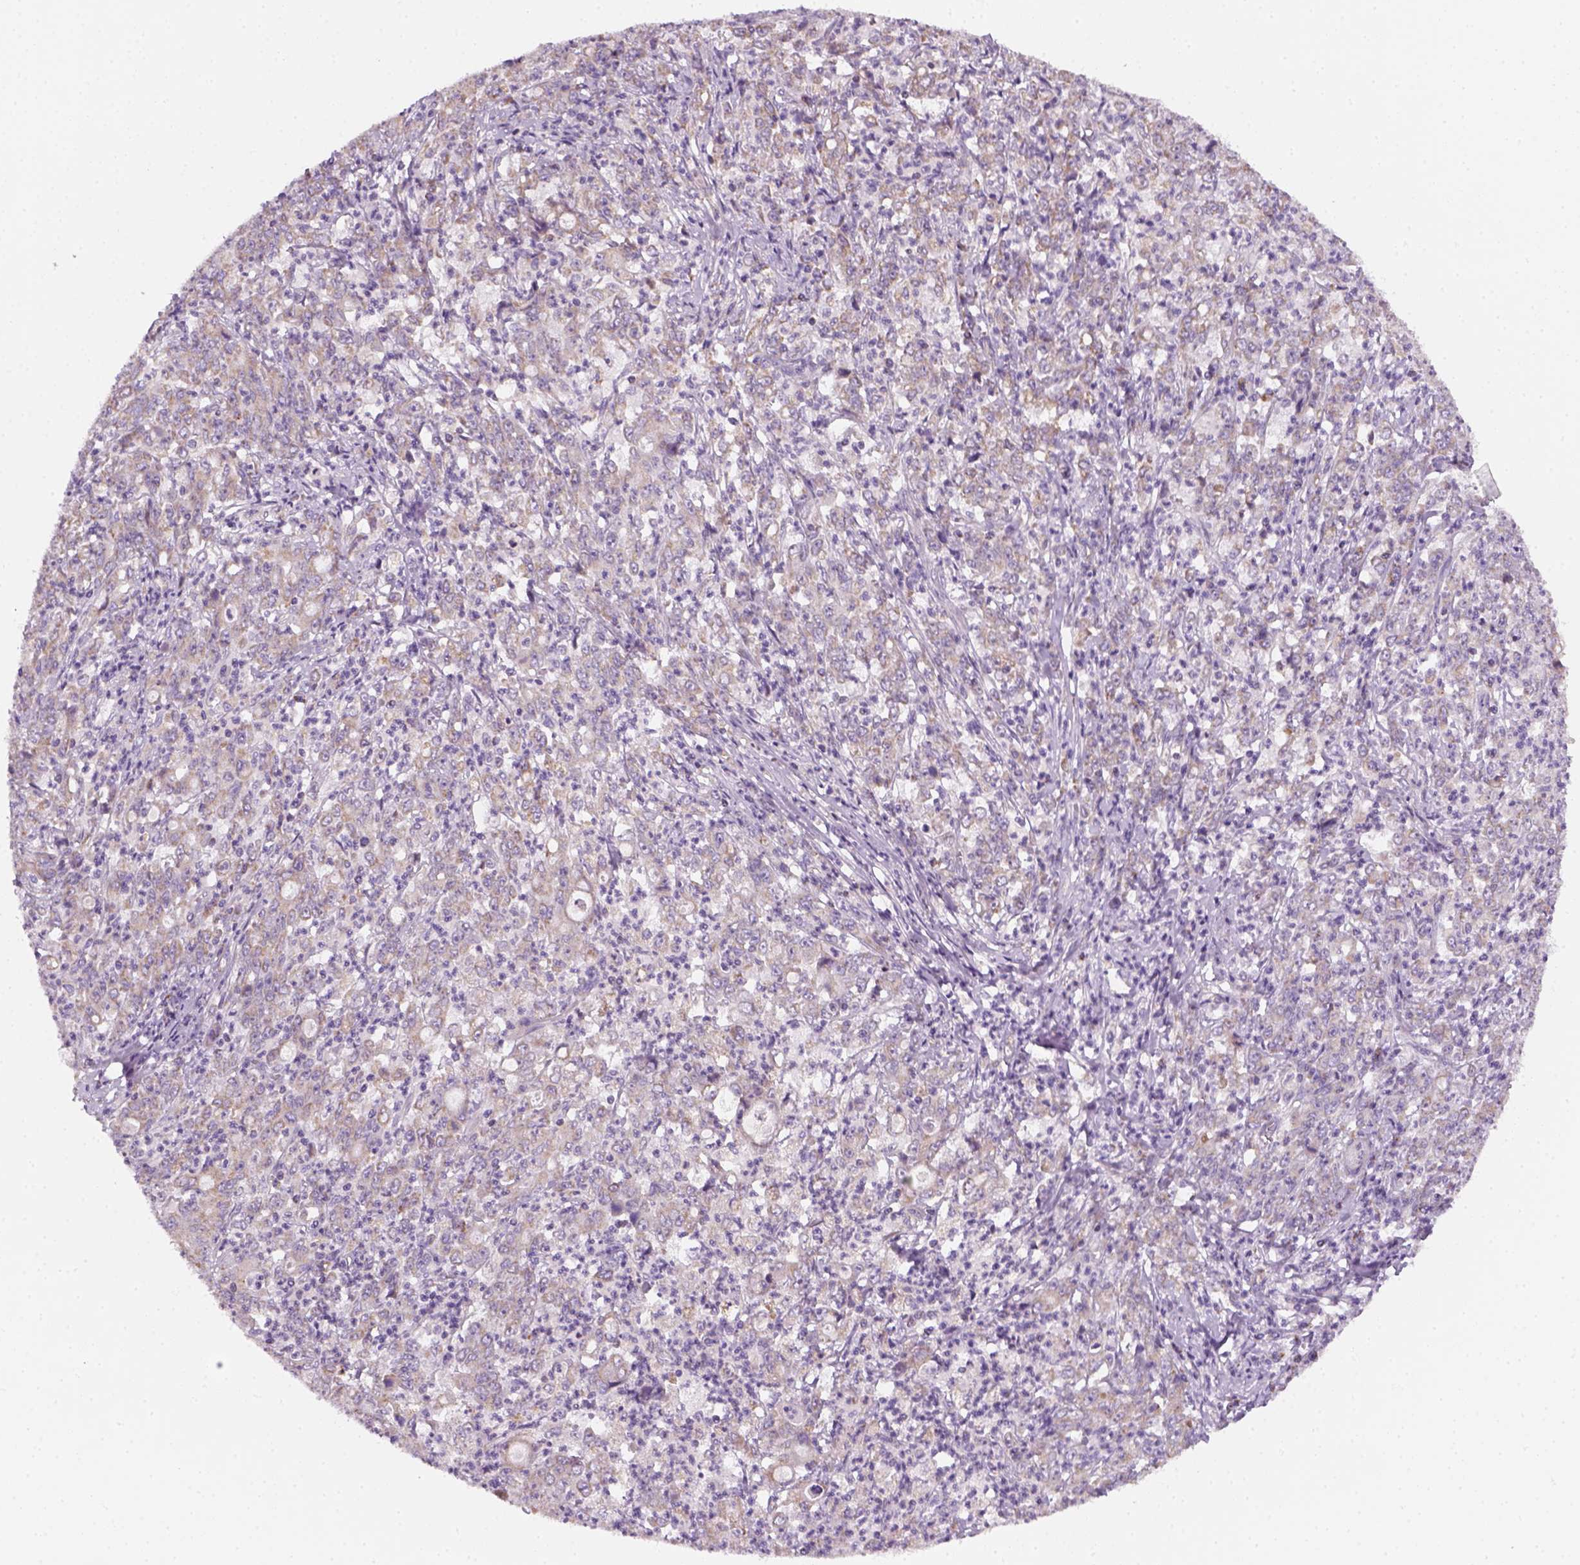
{"staining": {"intensity": "weak", "quantity": "25%-75%", "location": "cytoplasmic/membranous"}, "tissue": "stomach cancer", "cell_type": "Tumor cells", "image_type": "cancer", "snomed": [{"axis": "morphology", "description": "Adenocarcinoma, NOS"}, {"axis": "topography", "description": "Stomach, lower"}], "caption": "This is an image of IHC staining of adenocarcinoma (stomach), which shows weak expression in the cytoplasmic/membranous of tumor cells.", "gene": "AWAT2", "patient": {"sex": "female", "age": 71}}